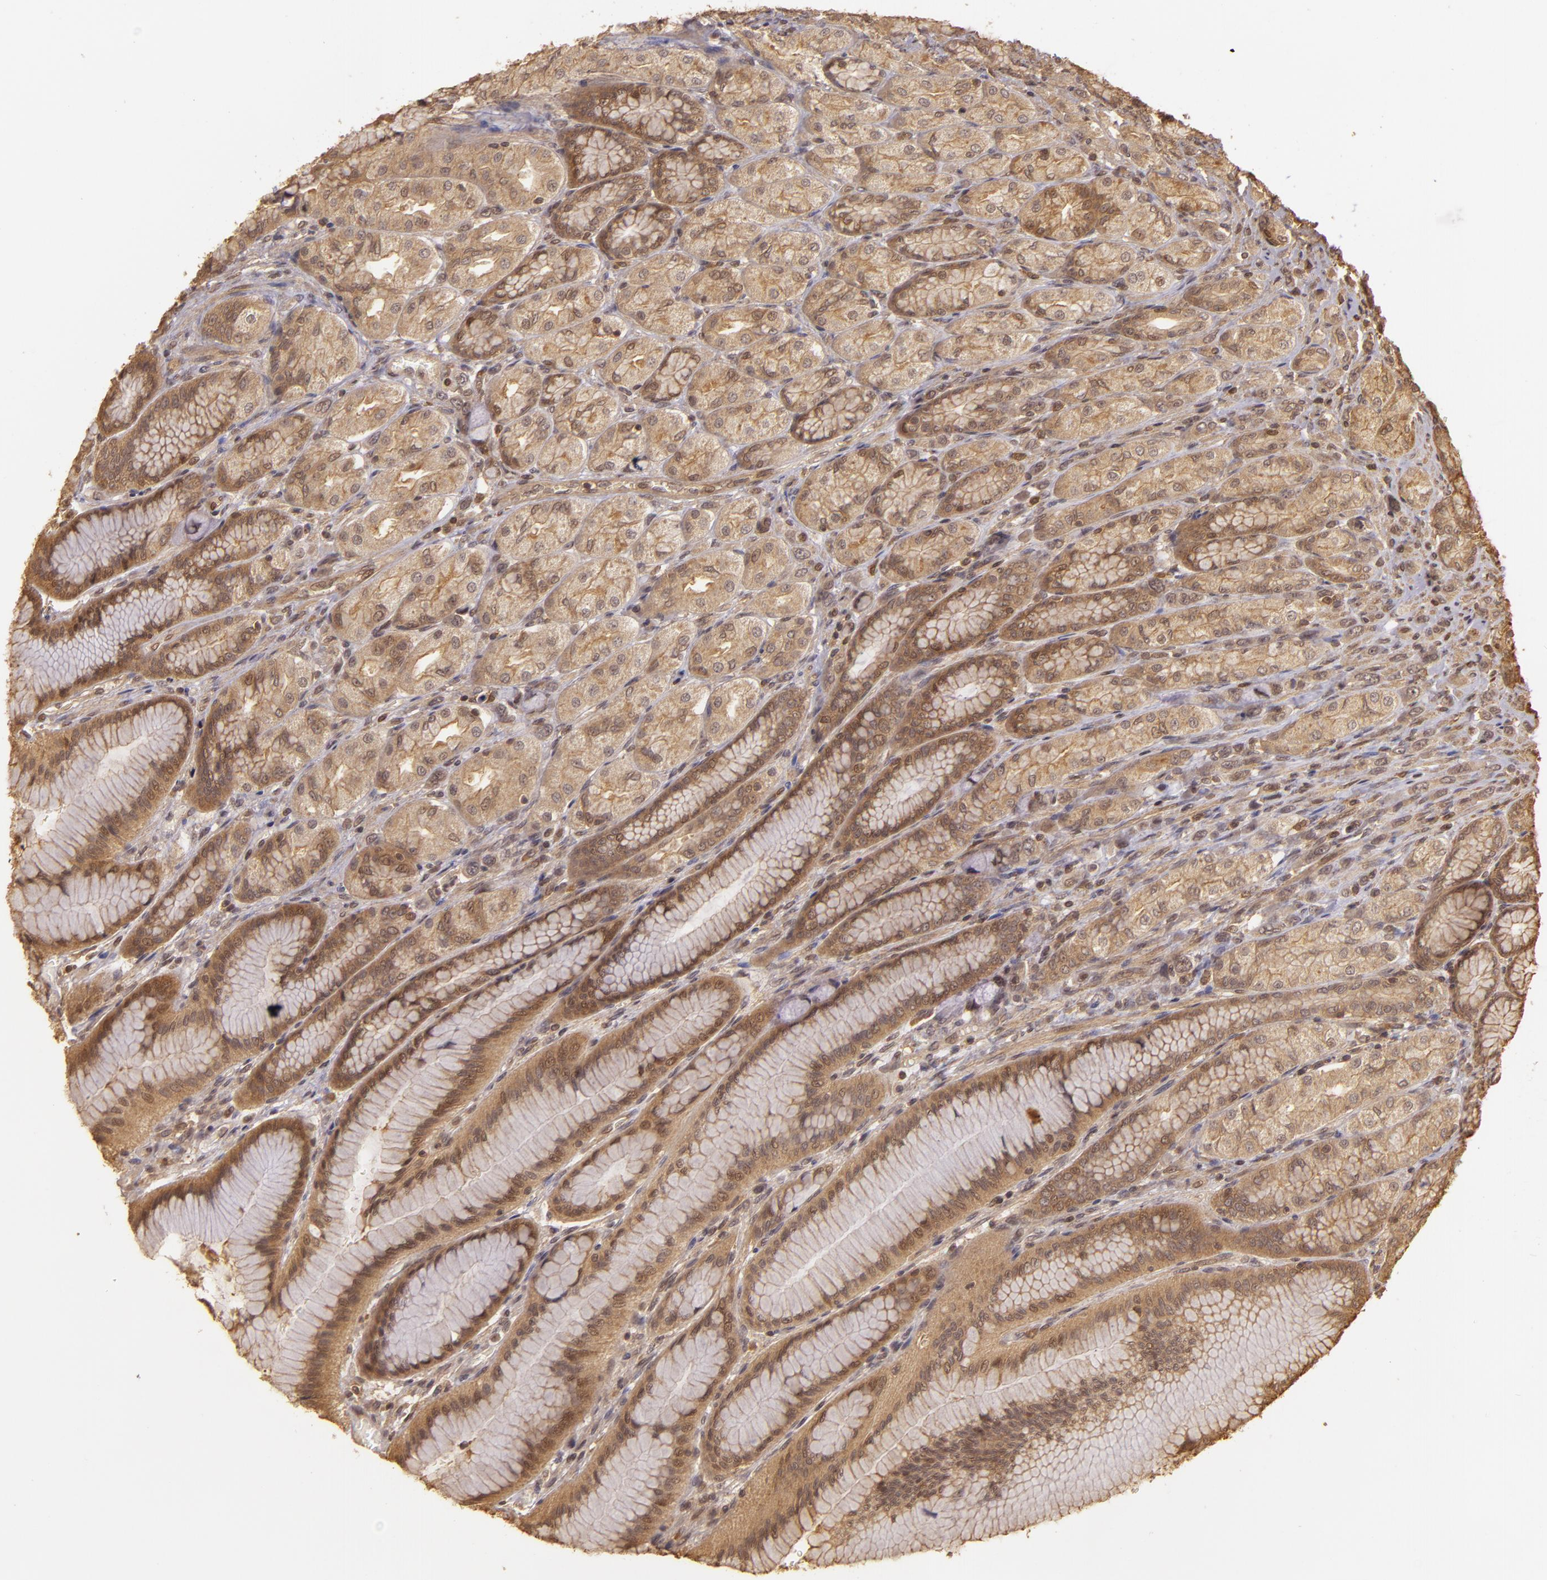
{"staining": {"intensity": "moderate", "quantity": ">75%", "location": "cytoplasmic/membranous"}, "tissue": "stomach", "cell_type": "Glandular cells", "image_type": "normal", "snomed": [{"axis": "morphology", "description": "Normal tissue, NOS"}, {"axis": "morphology", "description": "Adenocarcinoma, NOS"}, {"axis": "topography", "description": "Stomach"}, {"axis": "topography", "description": "Stomach, lower"}], "caption": "Approximately >75% of glandular cells in unremarkable stomach show moderate cytoplasmic/membranous protein expression as visualized by brown immunohistochemical staining.", "gene": "TXNRD2", "patient": {"sex": "female", "age": 65}}